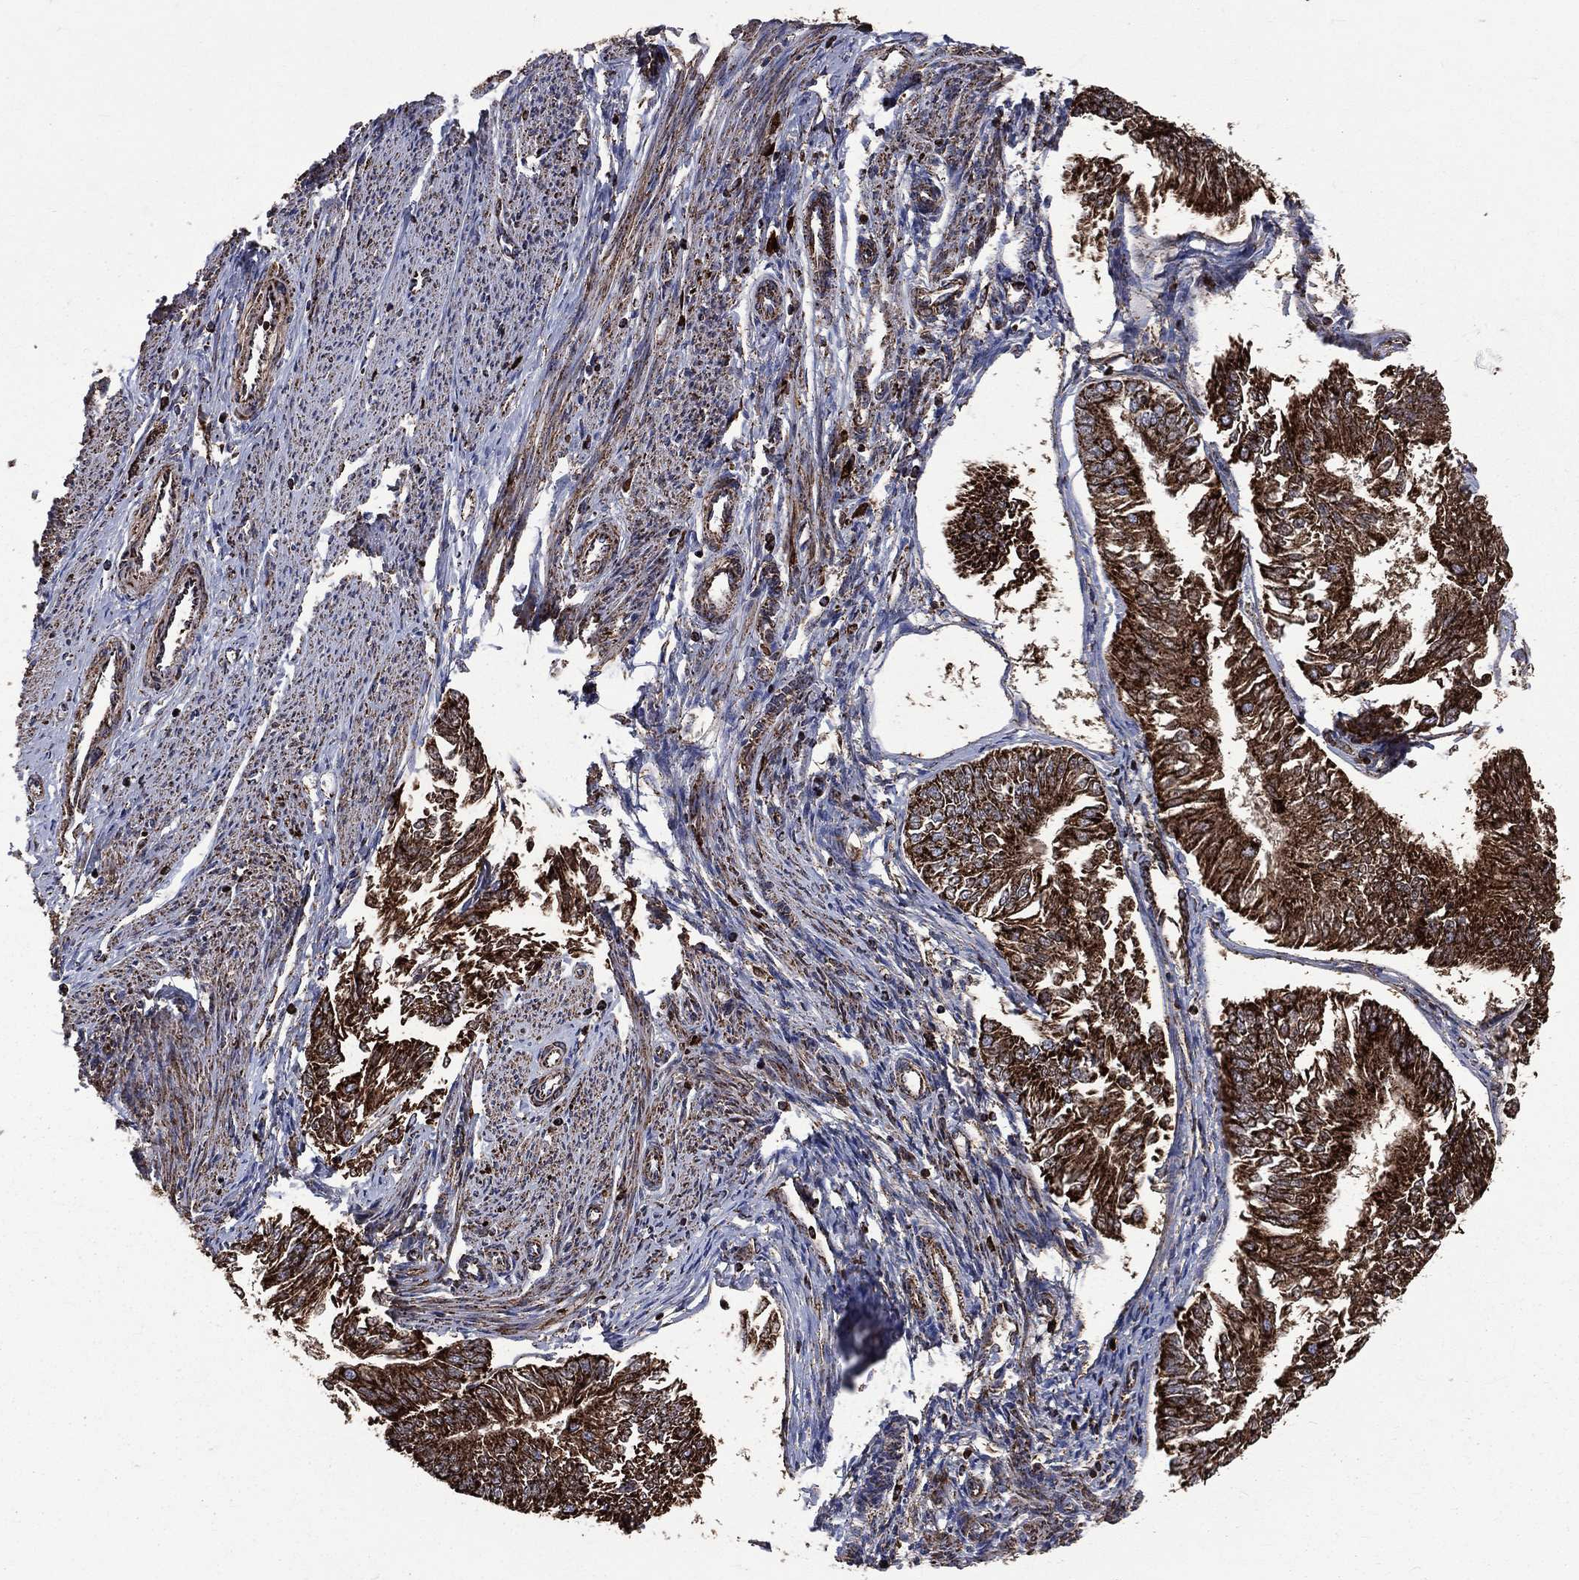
{"staining": {"intensity": "strong", "quantity": ">75%", "location": "cytoplasmic/membranous"}, "tissue": "endometrial cancer", "cell_type": "Tumor cells", "image_type": "cancer", "snomed": [{"axis": "morphology", "description": "Adenocarcinoma, NOS"}, {"axis": "topography", "description": "Endometrium"}], "caption": "Protein expression analysis of human adenocarcinoma (endometrial) reveals strong cytoplasmic/membranous expression in about >75% of tumor cells.", "gene": "GOT2", "patient": {"sex": "female", "age": 58}}